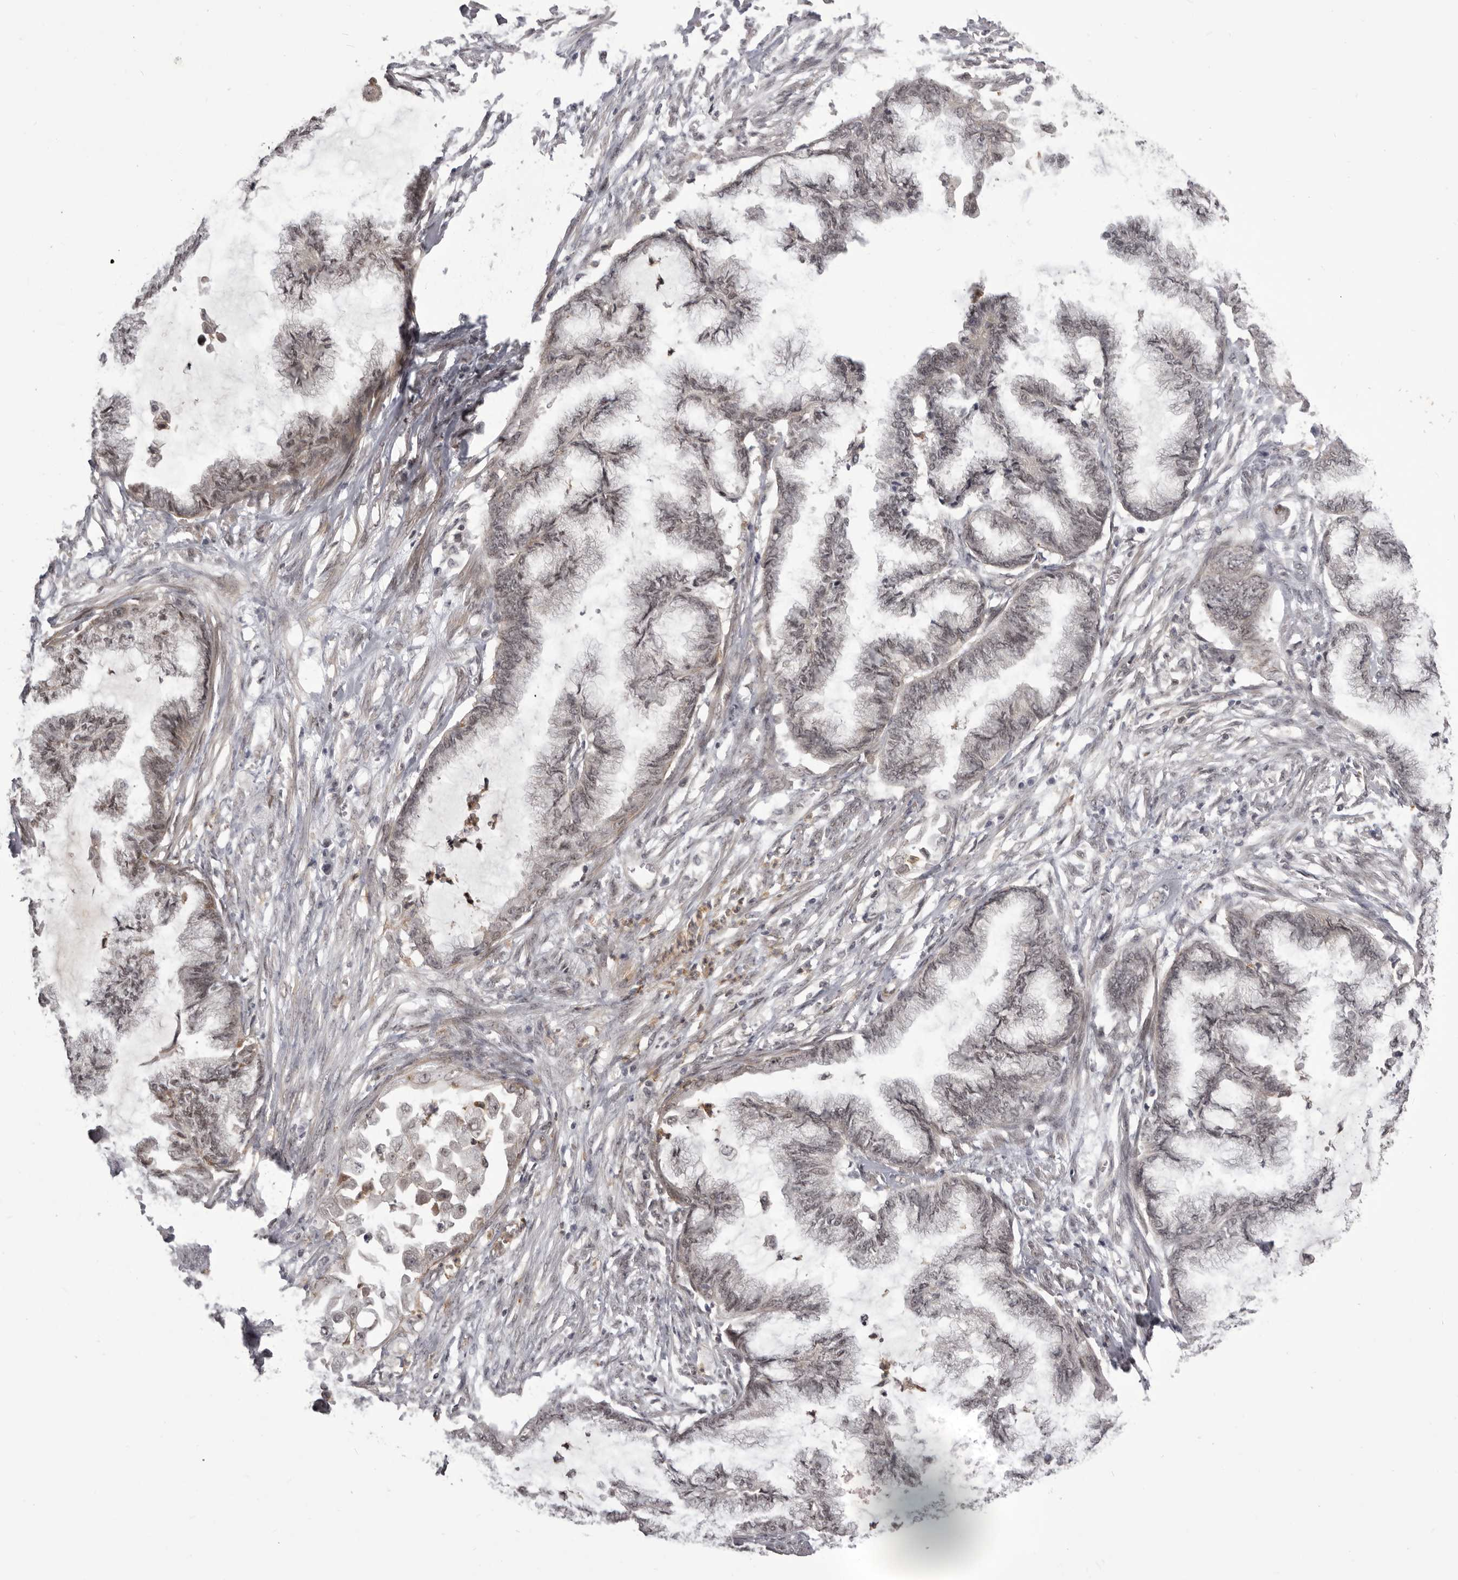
{"staining": {"intensity": "negative", "quantity": "none", "location": "none"}, "tissue": "endometrial cancer", "cell_type": "Tumor cells", "image_type": "cancer", "snomed": [{"axis": "morphology", "description": "Adenocarcinoma, NOS"}, {"axis": "topography", "description": "Endometrium"}], "caption": "High magnification brightfield microscopy of endometrial cancer stained with DAB (3,3'-diaminobenzidine) (brown) and counterstained with hematoxylin (blue): tumor cells show no significant positivity.", "gene": "RNF2", "patient": {"sex": "female", "age": 86}}